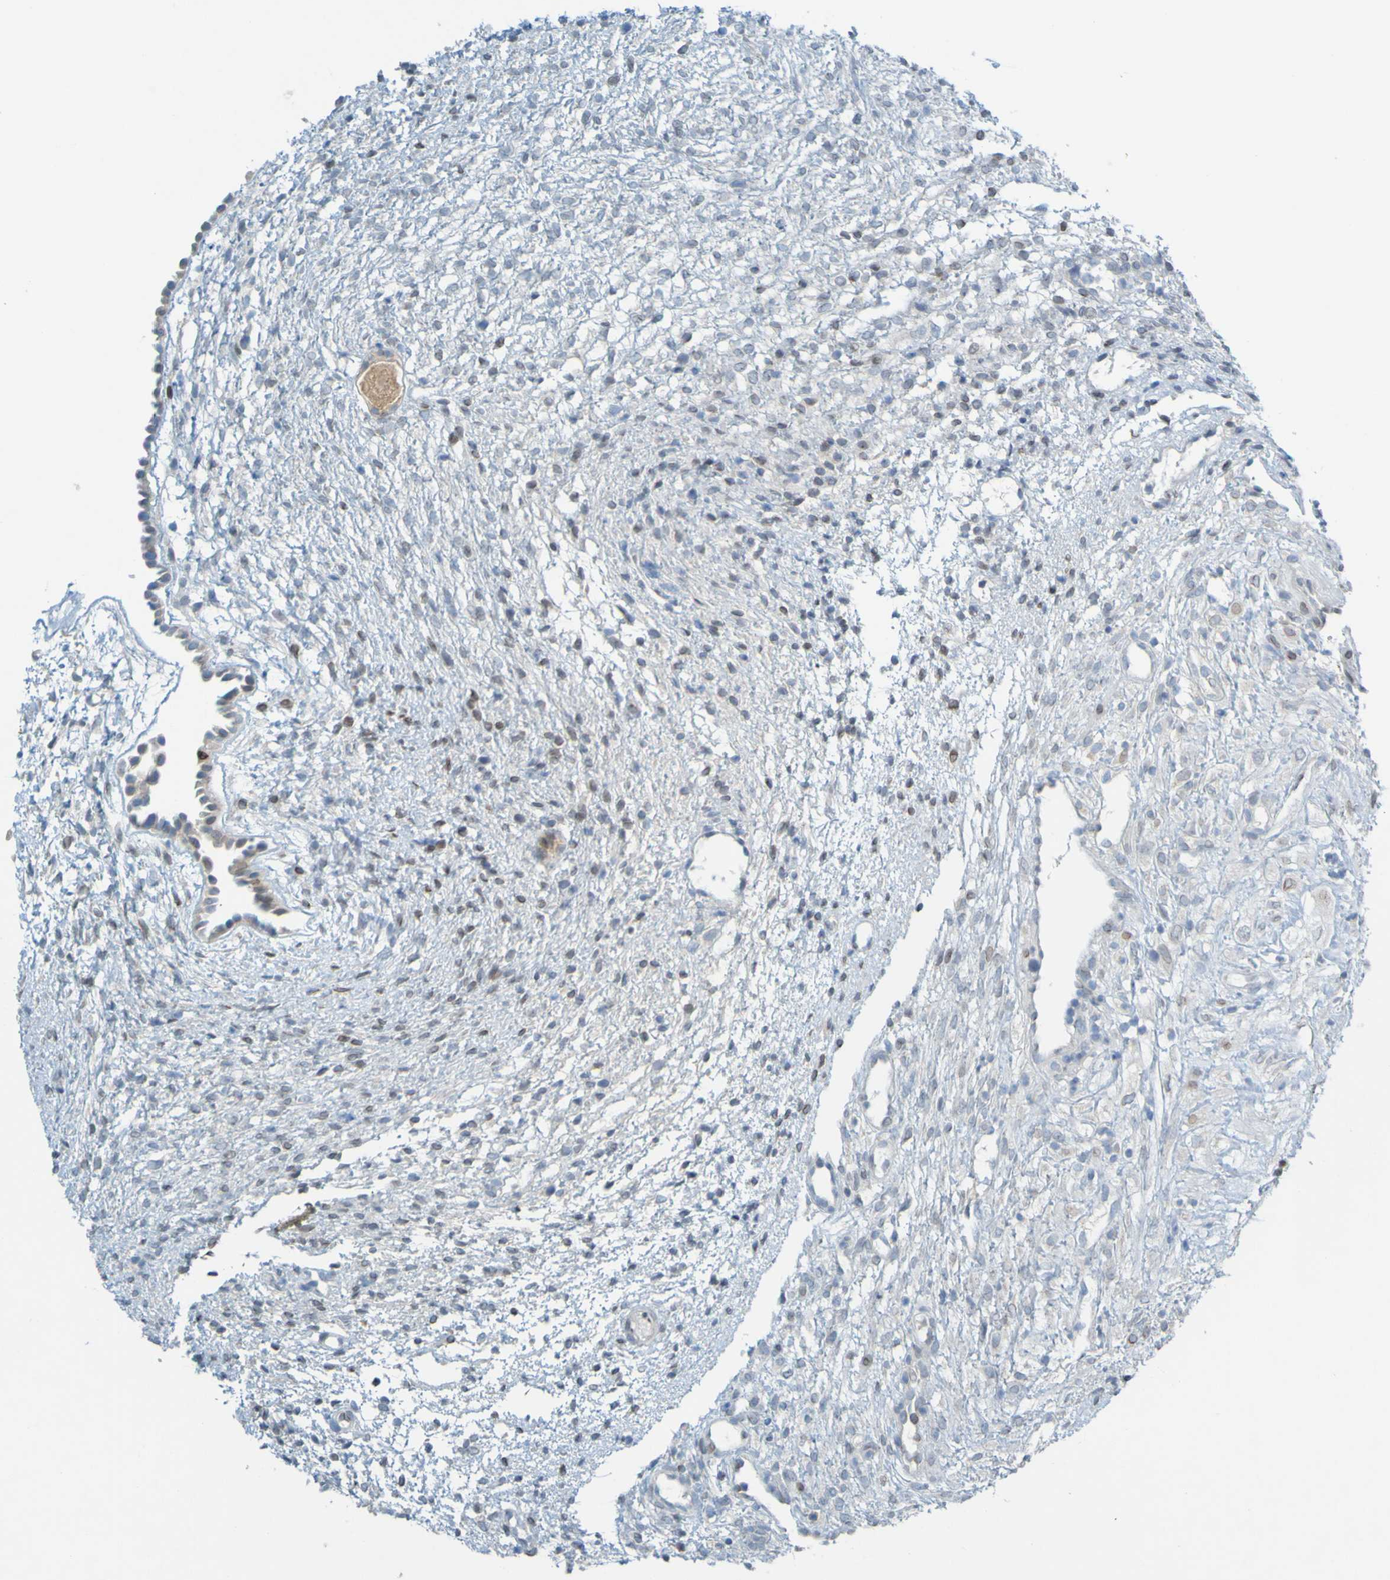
{"staining": {"intensity": "moderate", "quantity": ">75%", "location": "cytoplasmic/membranous"}, "tissue": "ovary", "cell_type": "Follicle cells", "image_type": "normal", "snomed": [{"axis": "morphology", "description": "Normal tissue, NOS"}, {"axis": "morphology", "description": "Cyst, NOS"}, {"axis": "topography", "description": "Ovary"}], "caption": "Immunohistochemical staining of normal human ovary shows medium levels of moderate cytoplasmic/membranous expression in approximately >75% of follicle cells. Nuclei are stained in blue.", "gene": "MAG", "patient": {"sex": "female", "age": 18}}